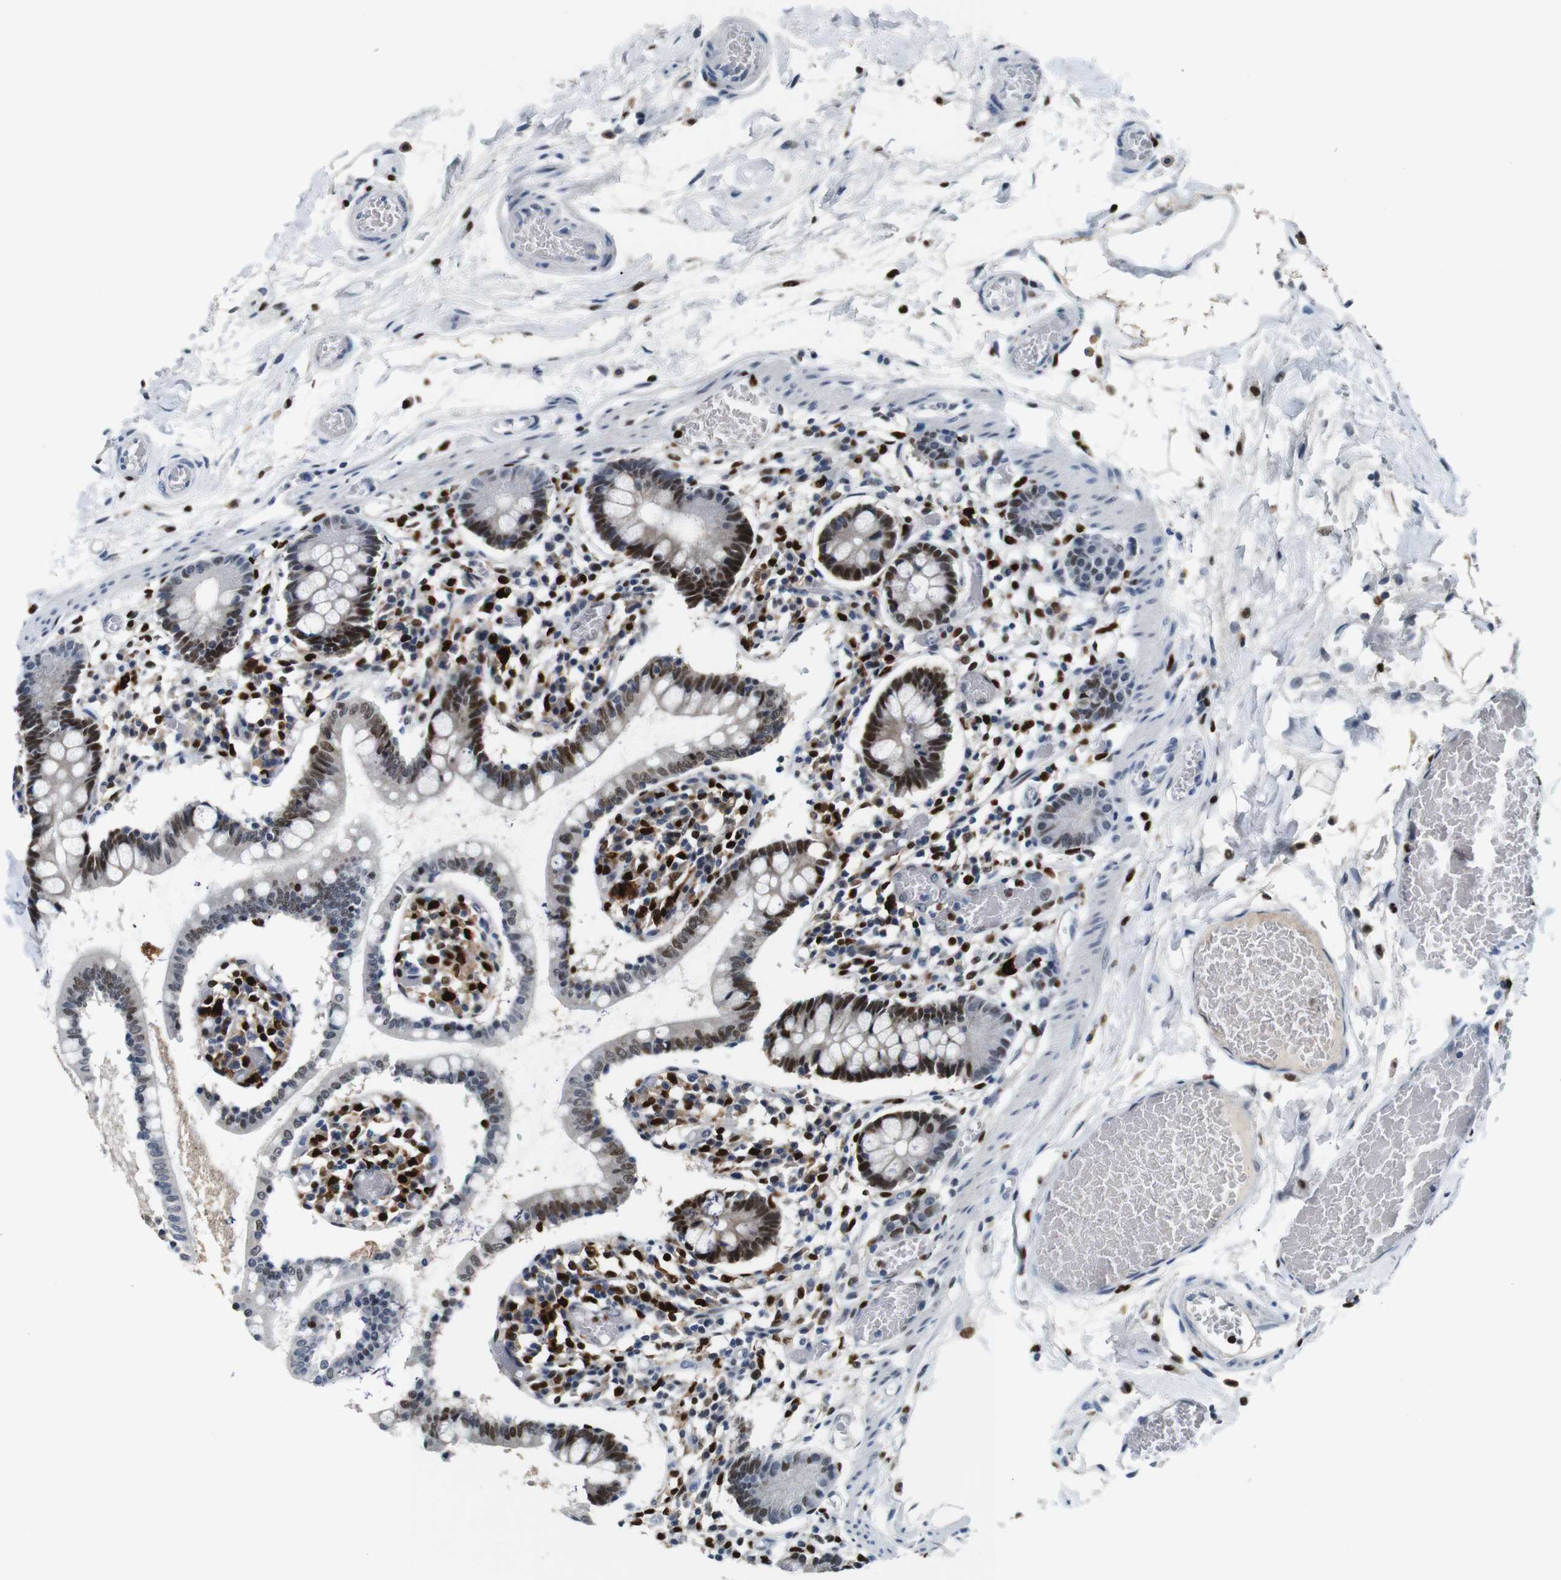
{"staining": {"intensity": "strong", "quantity": "25%-75%", "location": "cytoplasmic/membranous,nuclear"}, "tissue": "small intestine", "cell_type": "Glandular cells", "image_type": "normal", "snomed": [{"axis": "morphology", "description": "Normal tissue, NOS"}, {"axis": "topography", "description": "Small intestine"}], "caption": "The micrograph shows a brown stain indicating the presence of a protein in the cytoplasmic/membranous,nuclear of glandular cells in small intestine. The staining is performed using DAB (3,3'-diaminobenzidine) brown chromogen to label protein expression. The nuclei are counter-stained blue using hematoxylin.", "gene": "IRF8", "patient": {"sex": "female", "age": 61}}